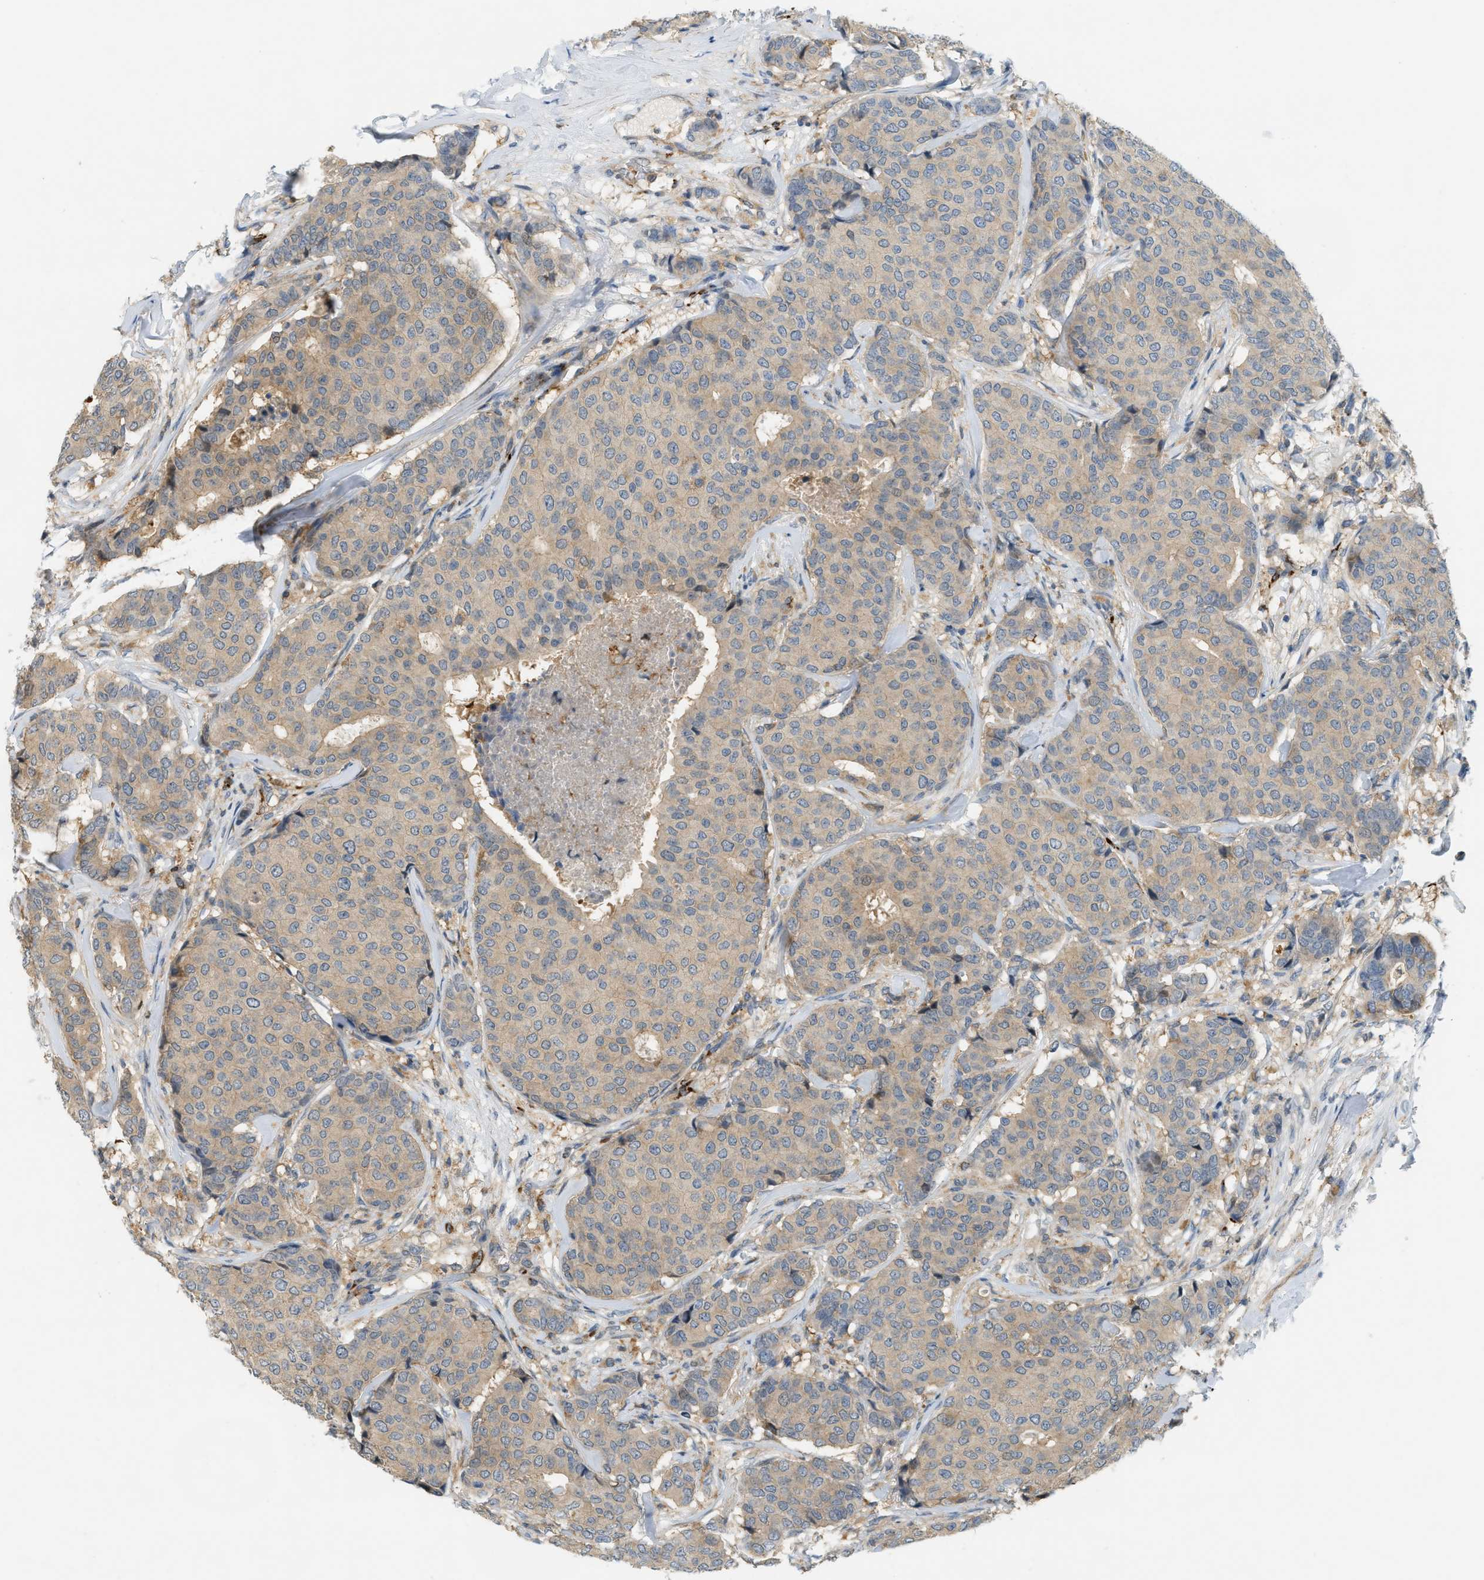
{"staining": {"intensity": "weak", "quantity": ">75%", "location": "cytoplasmic/membranous"}, "tissue": "breast cancer", "cell_type": "Tumor cells", "image_type": "cancer", "snomed": [{"axis": "morphology", "description": "Duct carcinoma"}, {"axis": "topography", "description": "Breast"}], "caption": "Breast invasive ductal carcinoma was stained to show a protein in brown. There is low levels of weak cytoplasmic/membranous expression in approximately >75% of tumor cells.", "gene": "PDCL3", "patient": {"sex": "female", "age": 75}}